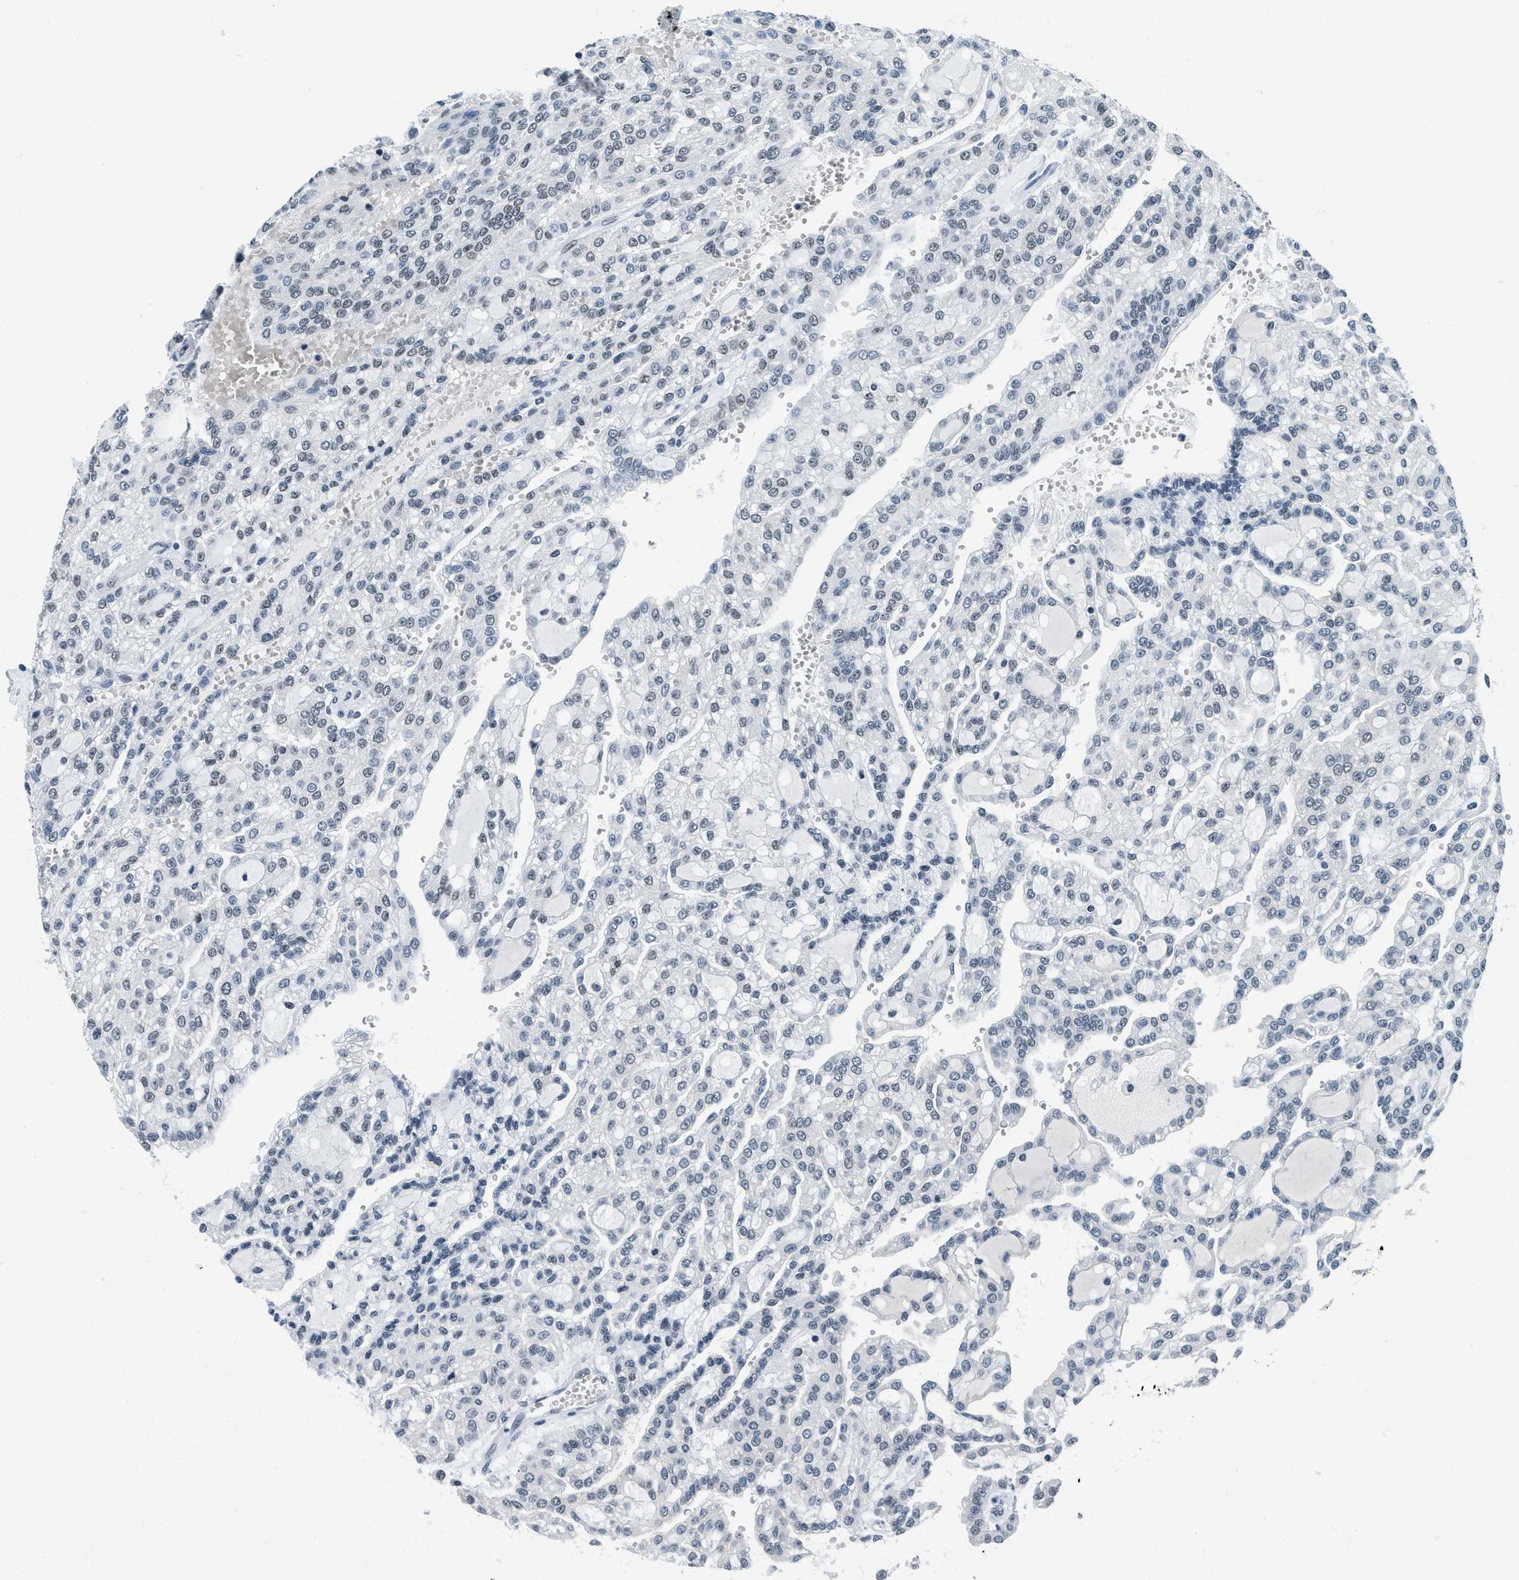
{"staining": {"intensity": "negative", "quantity": "none", "location": "none"}, "tissue": "renal cancer", "cell_type": "Tumor cells", "image_type": "cancer", "snomed": [{"axis": "morphology", "description": "Adenocarcinoma, NOS"}, {"axis": "topography", "description": "Kidney"}], "caption": "Tumor cells are negative for protein expression in human renal cancer (adenocarcinoma). Nuclei are stained in blue.", "gene": "TOP1", "patient": {"sex": "male", "age": 63}}